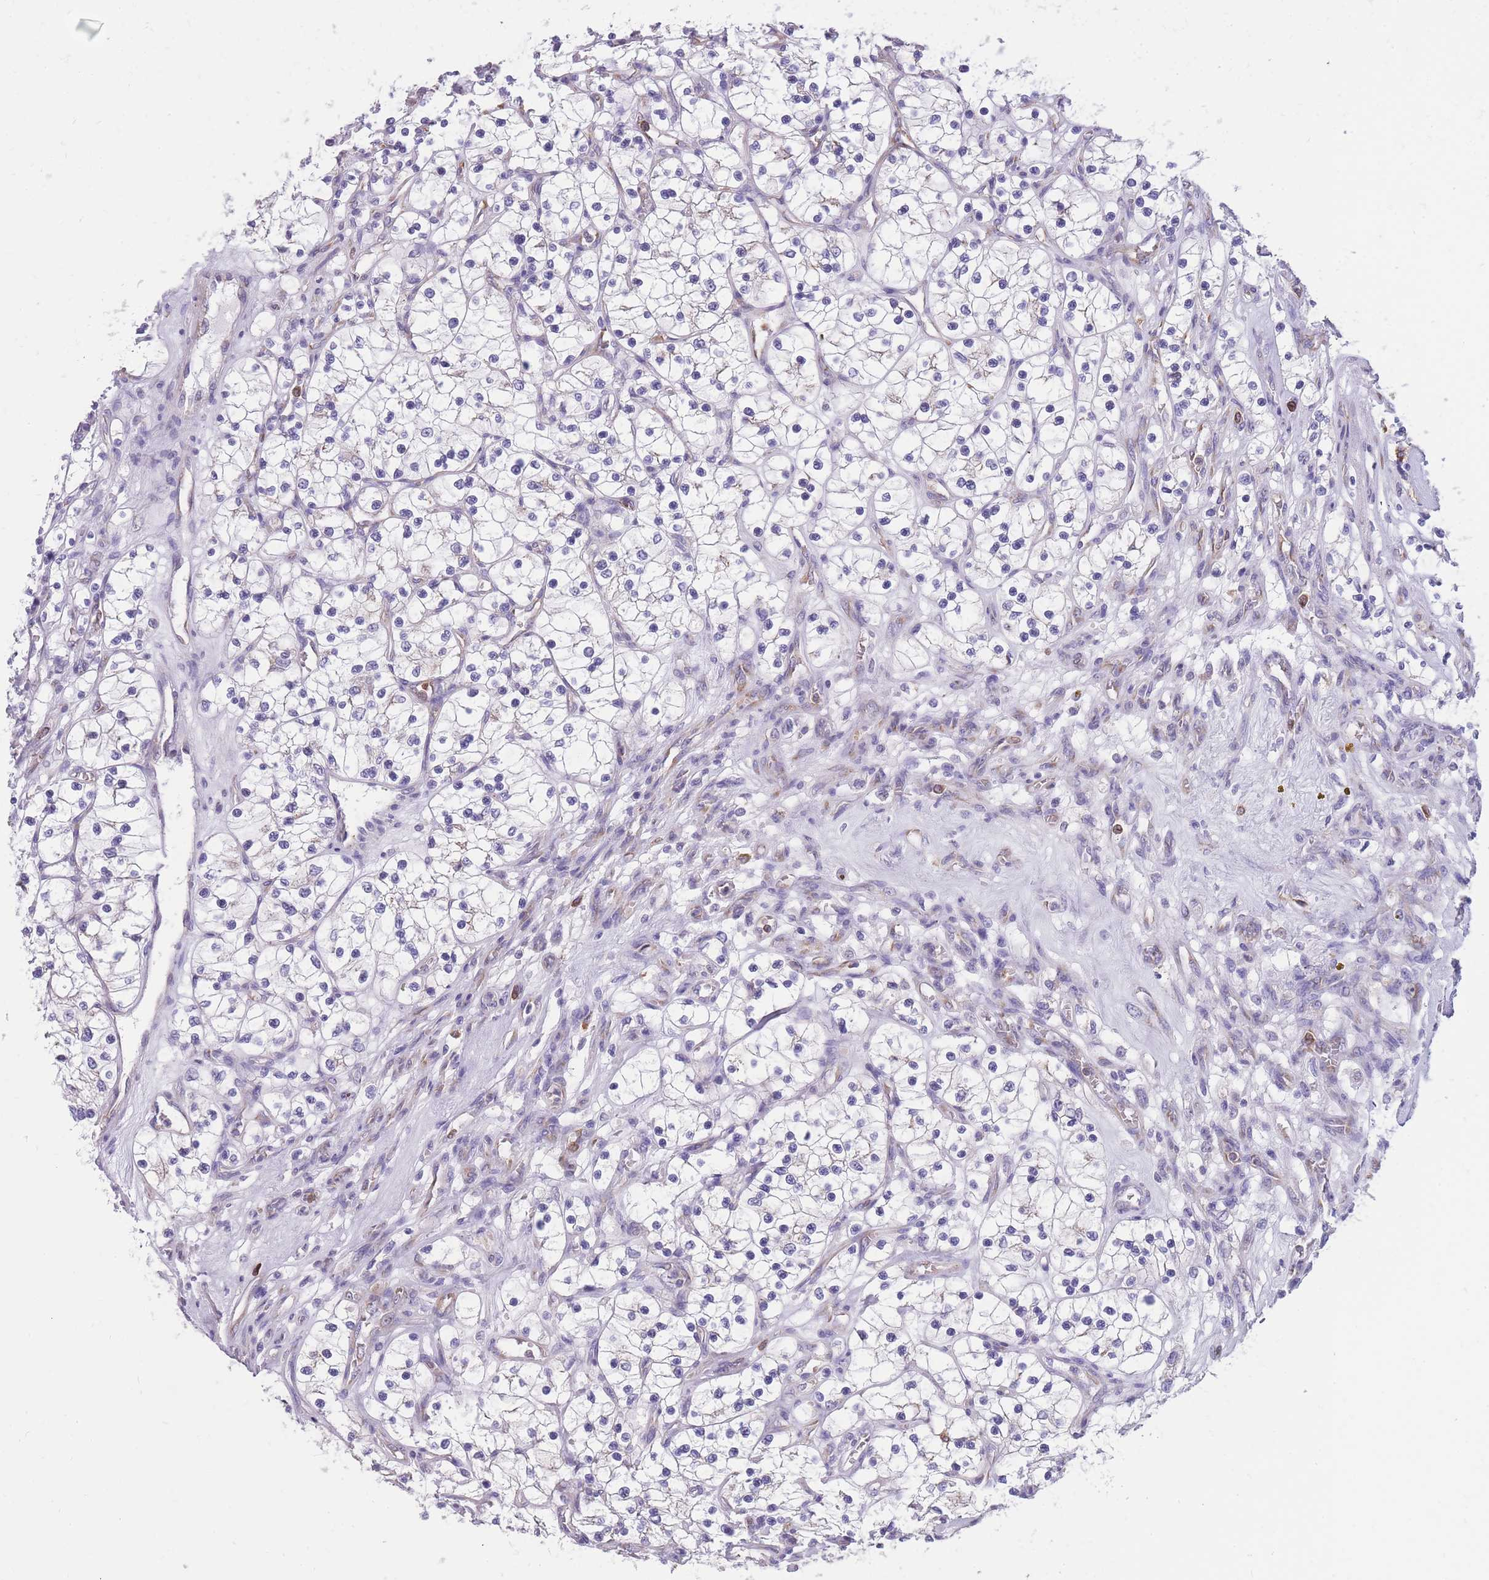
{"staining": {"intensity": "negative", "quantity": "none", "location": "none"}, "tissue": "renal cancer", "cell_type": "Tumor cells", "image_type": "cancer", "snomed": [{"axis": "morphology", "description": "Adenocarcinoma, NOS"}, {"axis": "topography", "description": "Kidney"}], "caption": "Human renal cancer stained for a protein using immunohistochemistry shows no expression in tumor cells.", "gene": "ZNF662", "patient": {"sex": "female", "age": 69}}